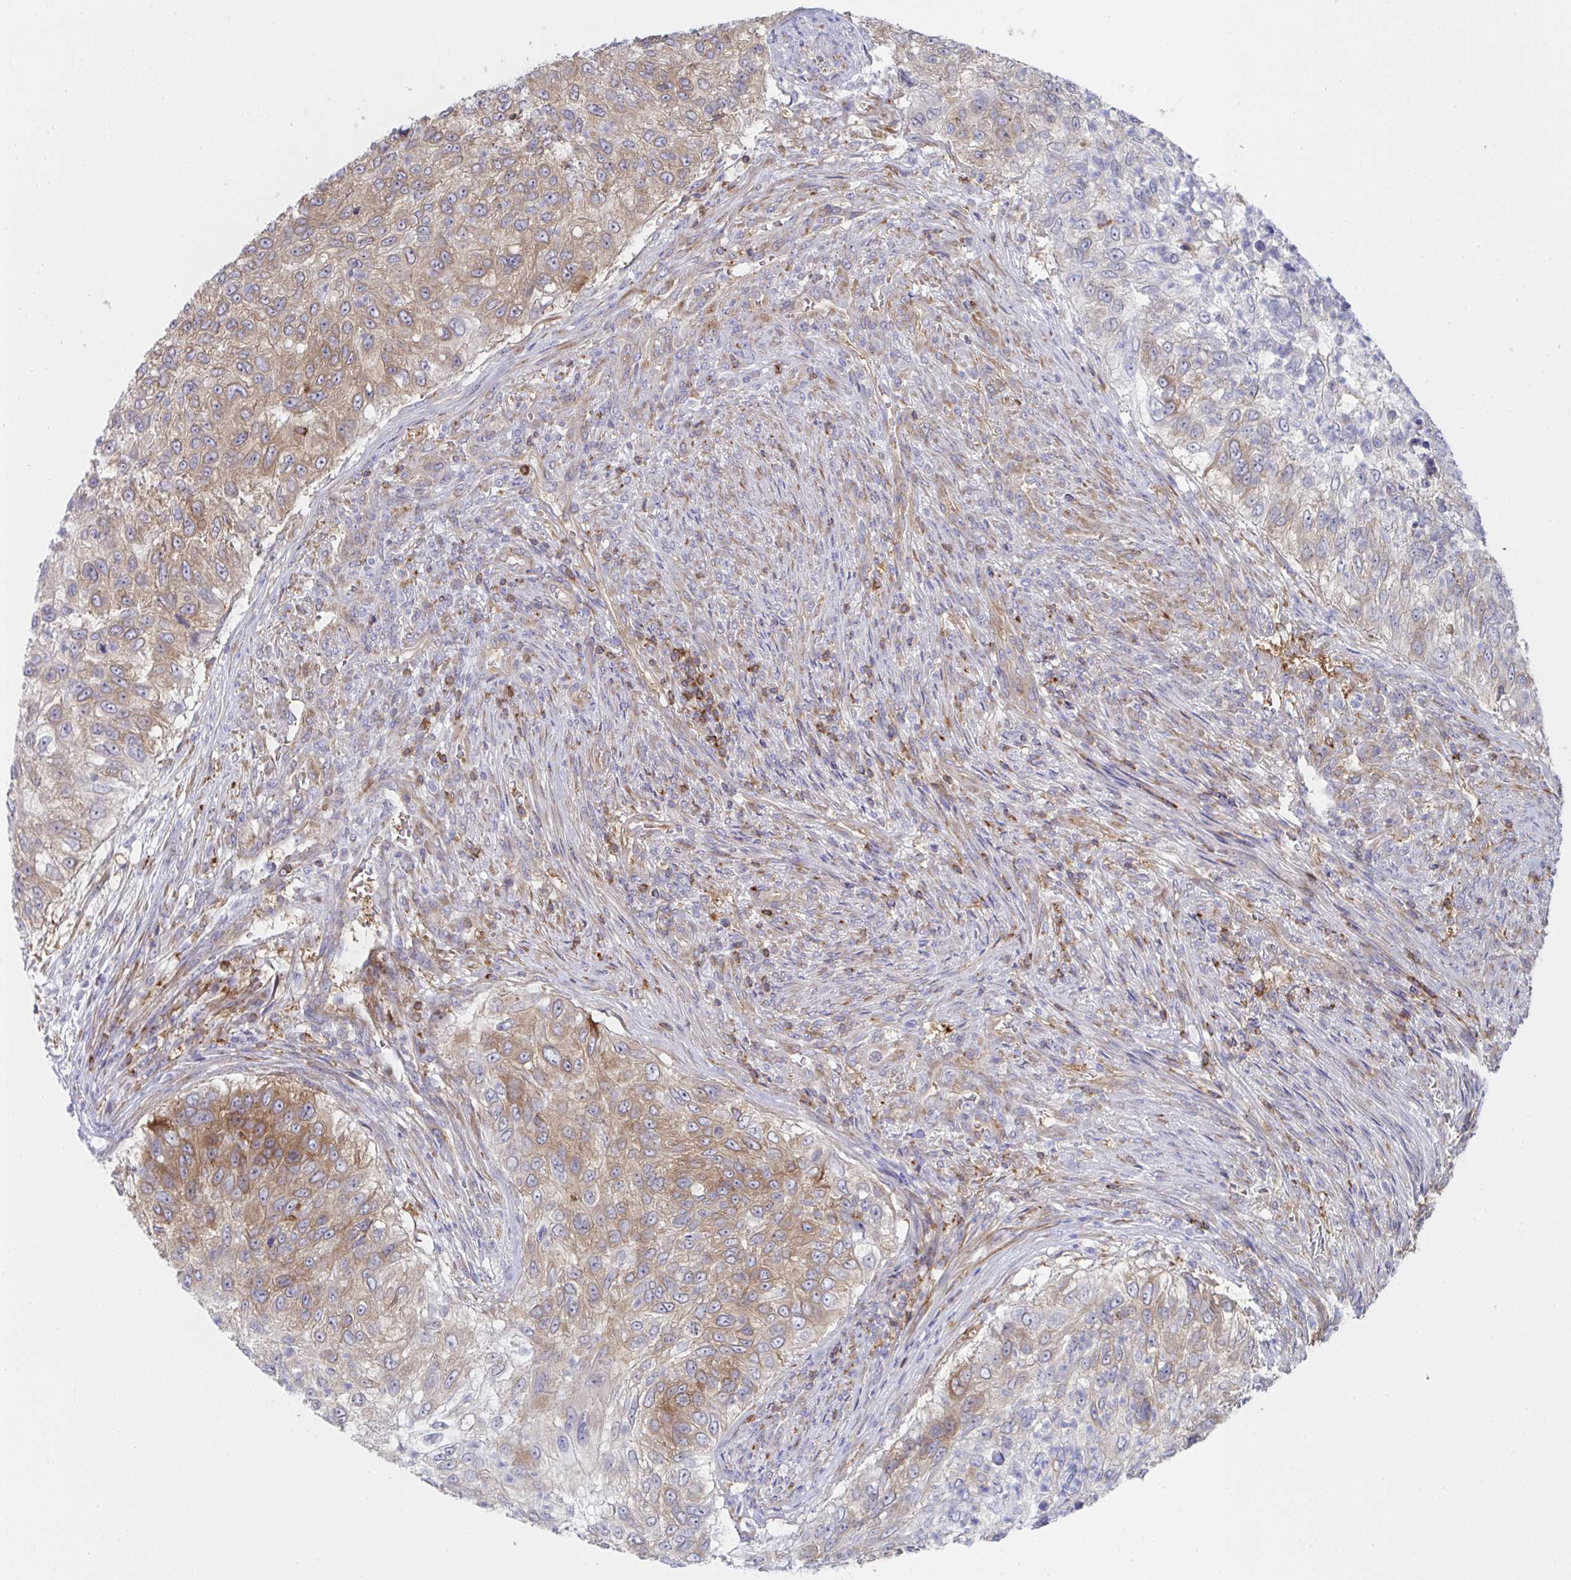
{"staining": {"intensity": "moderate", "quantity": "25%-75%", "location": "cytoplasmic/membranous"}, "tissue": "urothelial cancer", "cell_type": "Tumor cells", "image_type": "cancer", "snomed": [{"axis": "morphology", "description": "Urothelial carcinoma, High grade"}, {"axis": "topography", "description": "Urinary bladder"}], "caption": "Tumor cells demonstrate medium levels of moderate cytoplasmic/membranous expression in approximately 25%-75% of cells in human high-grade urothelial carcinoma. (IHC, brightfield microscopy, high magnification).", "gene": "WNK1", "patient": {"sex": "female", "age": 60}}